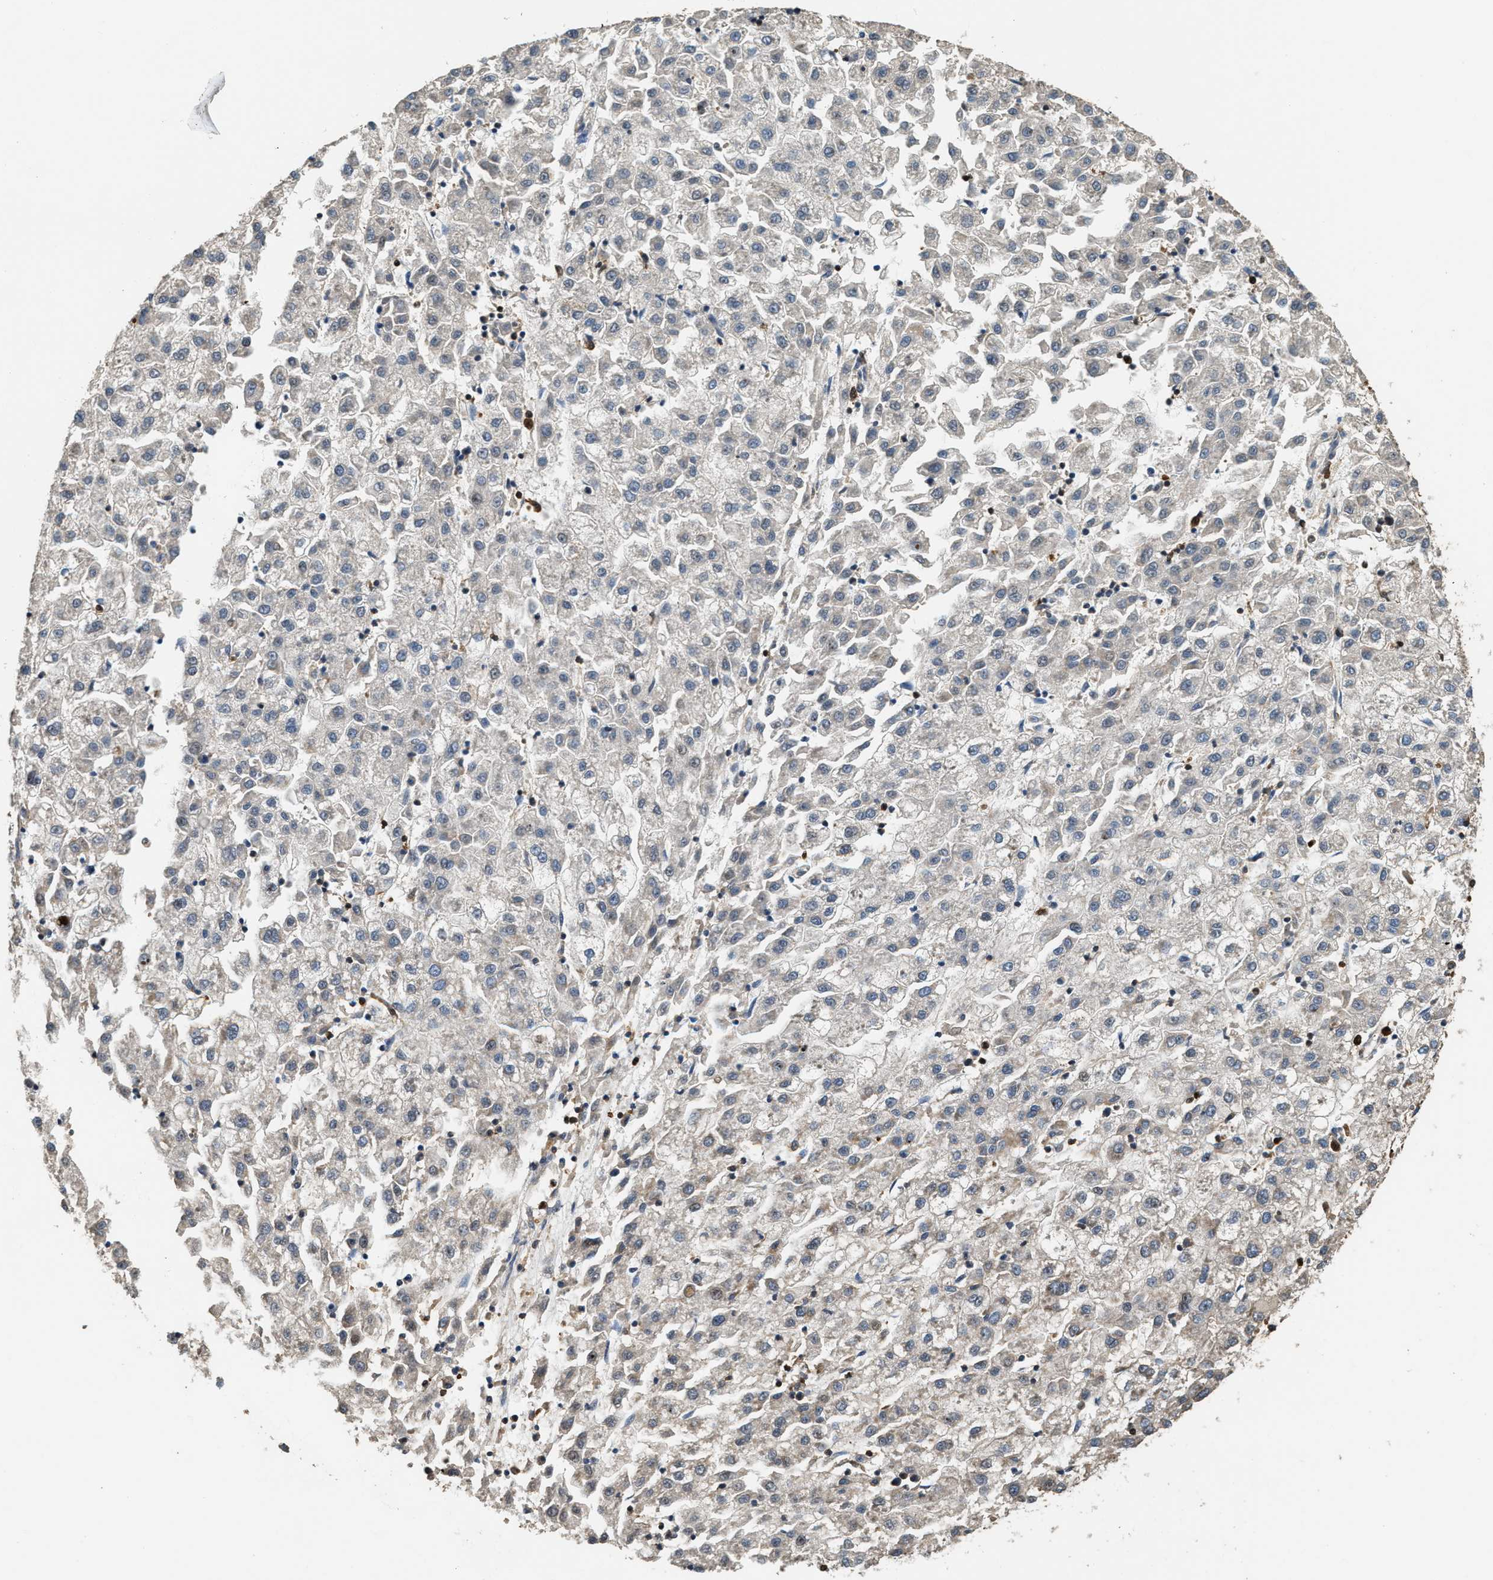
{"staining": {"intensity": "negative", "quantity": "none", "location": "none"}, "tissue": "liver cancer", "cell_type": "Tumor cells", "image_type": "cancer", "snomed": [{"axis": "morphology", "description": "Carcinoma, Hepatocellular, NOS"}, {"axis": "topography", "description": "Liver"}], "caption": "DAB (3,3'-diaminobenzidine) immunohistochemical staining of human liver hepatocellular carcinoma reveals no significant positivity in tumor cells. Brightfield microscopy of immunohistochemistry (IHC) stained with DAB (3,3'-diaminobenzidine) (brown) and hematoxylin (blue), captured at high magnification.", "gene": "SERPINB5", "patient": {"sex": "male", "age": 72}}